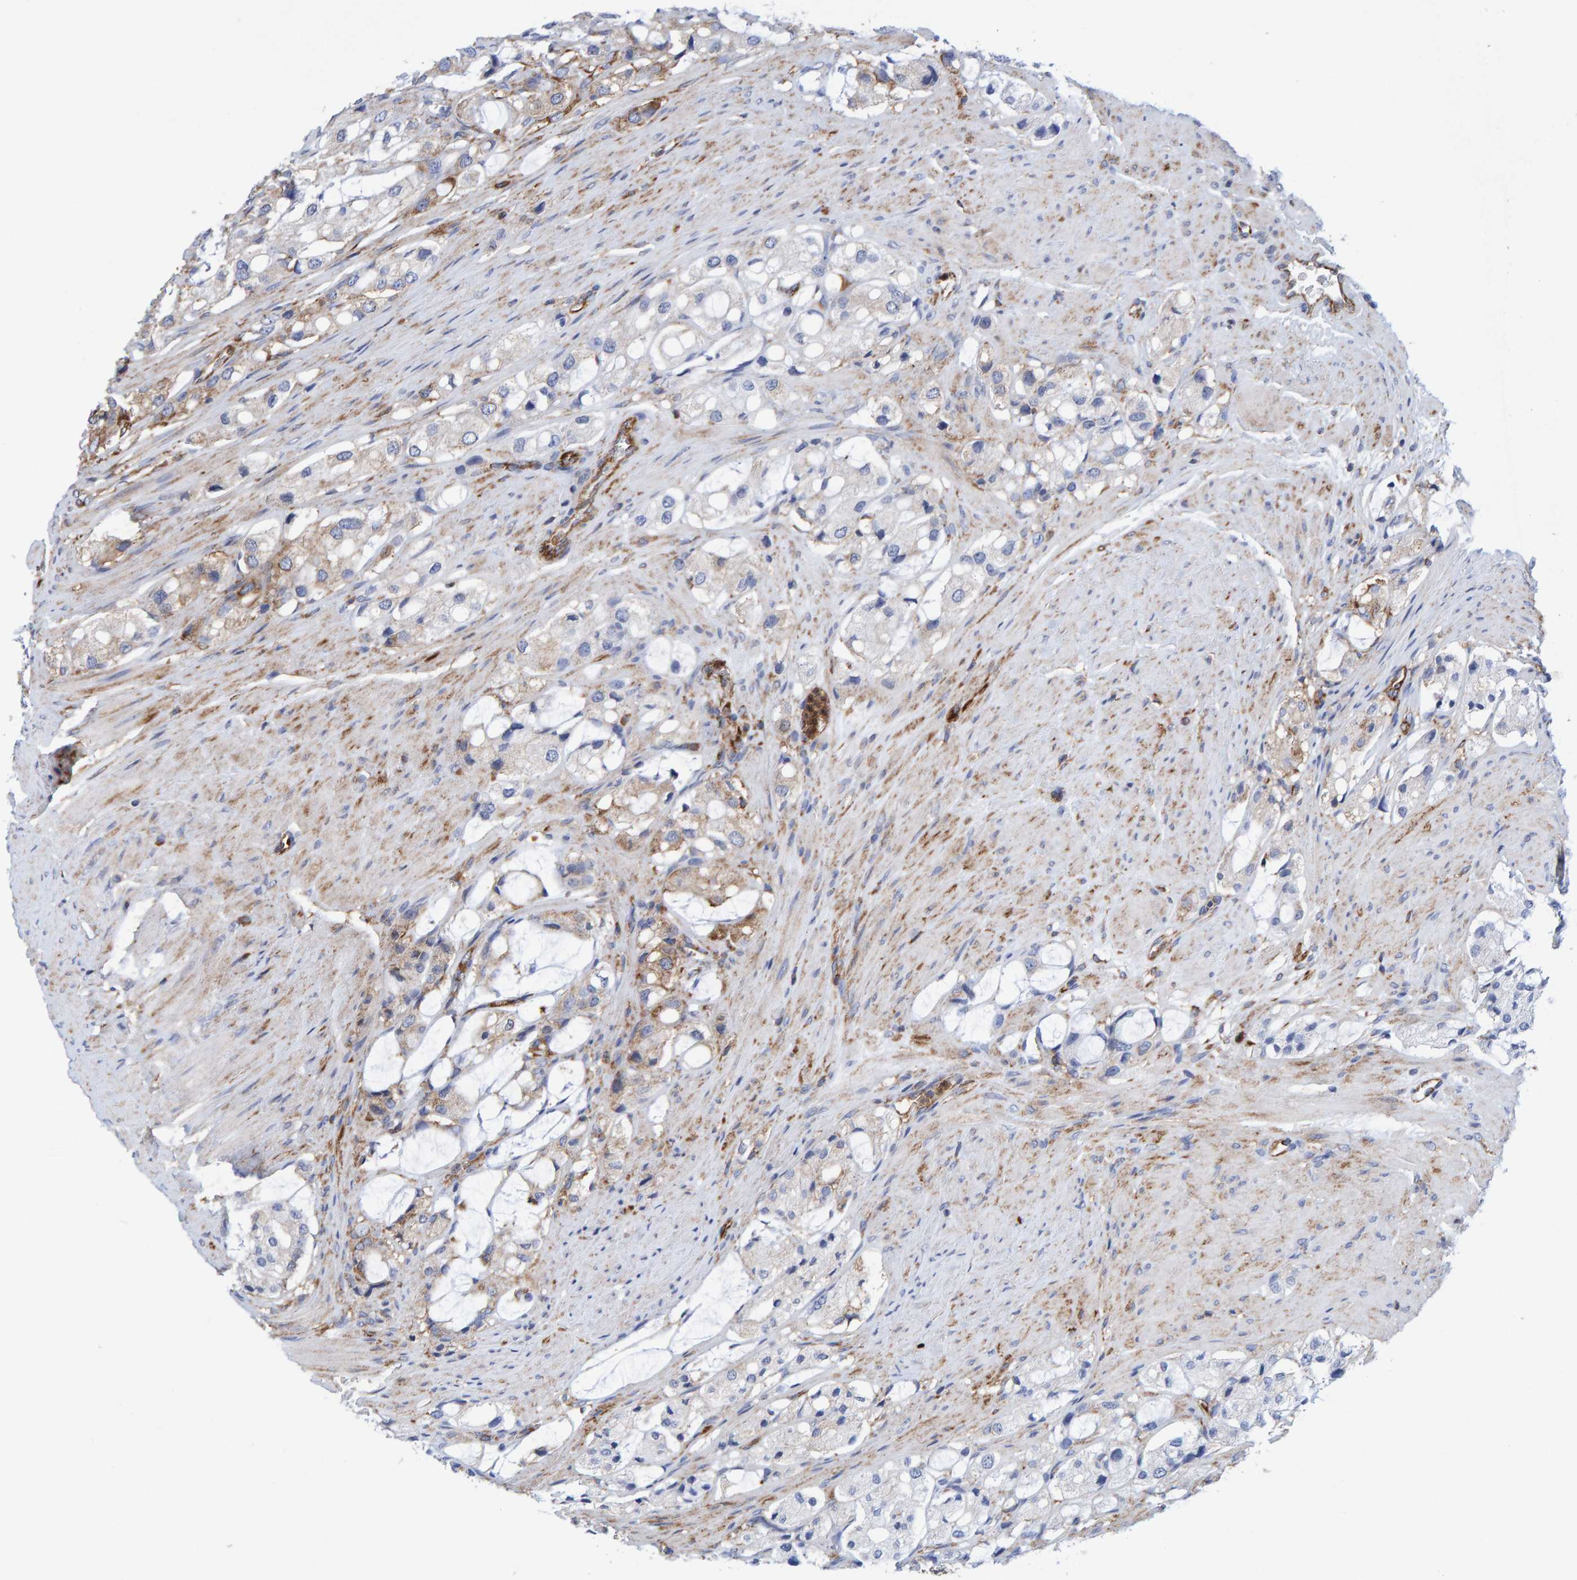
{"staining": {"intensity": "moderate", "quantity": "<25%", "location": "cytoplasmic/membranous"}, "tissue": "prostate cancer", "cell_type": "Tumor cells", "image_type": "cancer", "snomed": [{"axis": "morphology", "description": "Adenocarcinoma, High grade"}, {"axis": "topography", "description": "Prostate"}], "caption": "Immunohistochemical staining of human prostate cancer (adenocarcinoma (high-grade)) exhibits low levels of moderate cytoplasmic/membranous positivity in about <25% of tumor cells.", "gene": "MVP", "patient": {"sex": "male", "age": 65}}